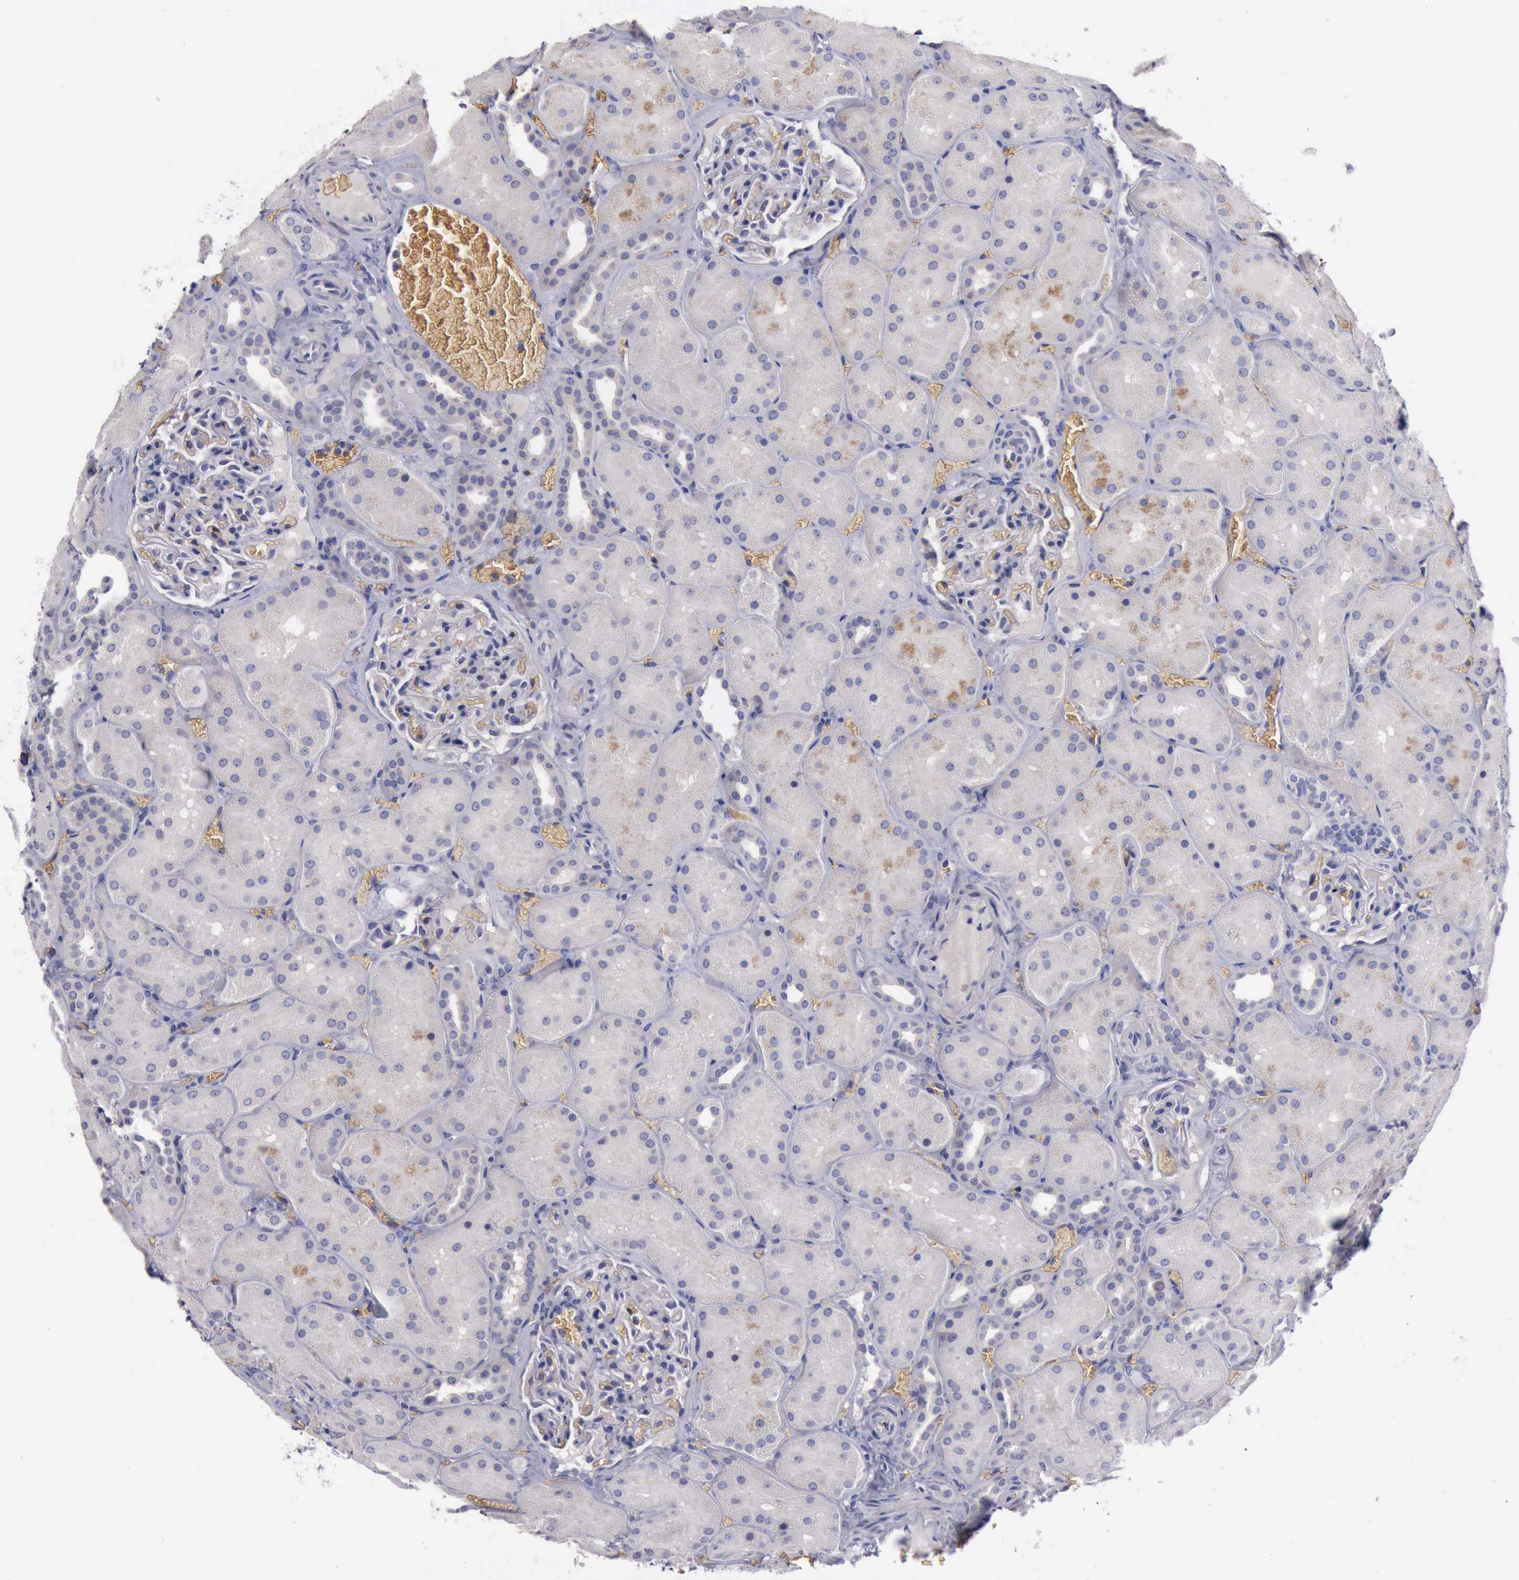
{"staining": {"intensity": "negative", "quantity": "none", "location": "none"}, "tissue": "kidney", "cell_type": "Cells in glomeruli", "image_type": "normal", "snomed": [{"axis": "morphology", "description": "Normal tissue, NOS"}, {"axis": "topography", "description": "Kidney"}], "caption": "Kidney was stained to show a protein in brown. There is no significant positivity in cells in glomeruli. (DAB (3,3'-diaminobenzidine) immunohistochemistry (IHC), high magnification).", "gene": "CEP128", "patient": {"sex": "male", "age": 28}}